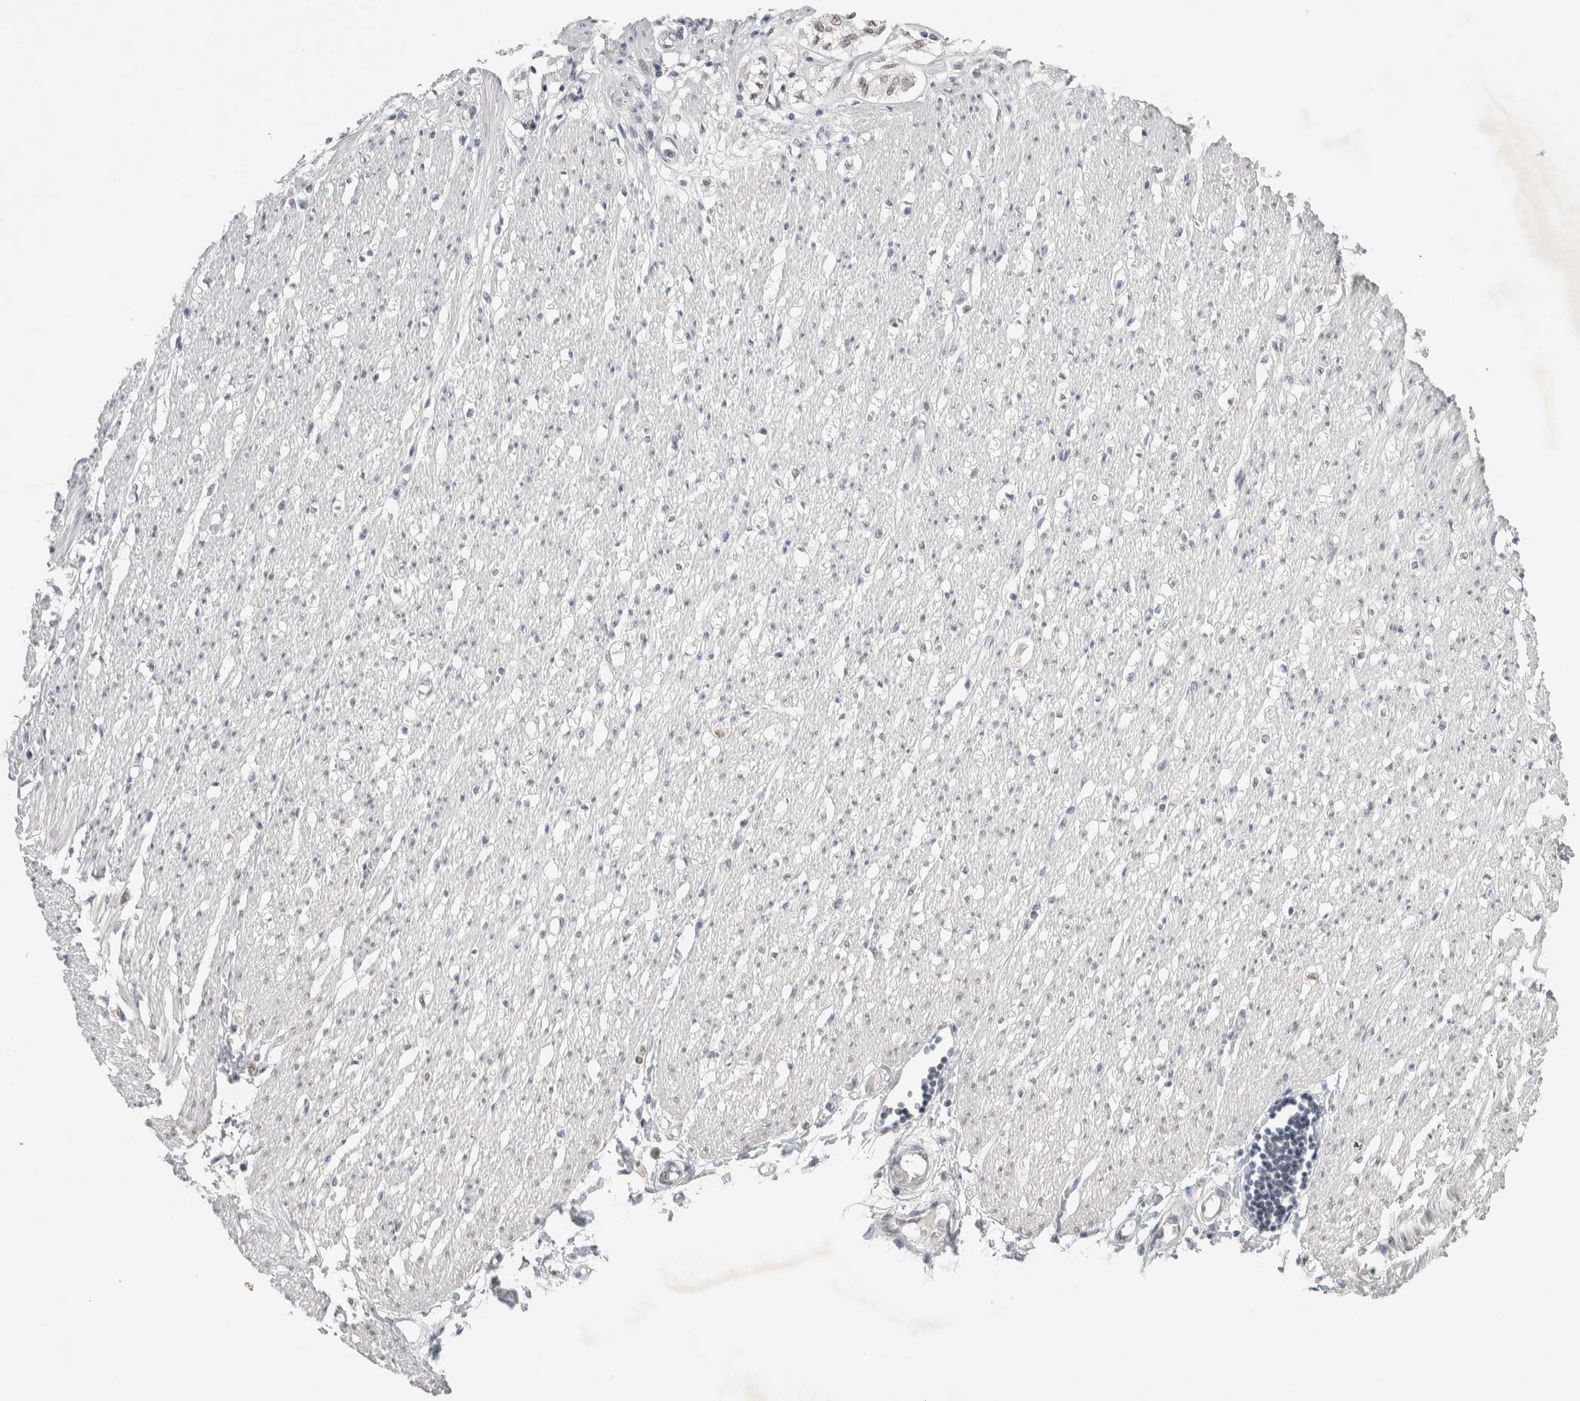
{"staining": {"intensity": "negative", "quantity": "none", "location": "none"}, "tissue": "adipose tissue", "cell_type": "Adipocytes", "image_type": "normal", "snomed": [{"axis": "morphology", "description": "Normal tissue, NOS"}, {"axis": "morphology", "description": "Adenocarcinoma, NOS"}, {"axis": "topography", "description": "Colon"}, {"axis": "topography", "description": "Peripheral nerve tissue"}], "caption": "The histopathology image exhibits no significant expression in adipocytes of adipose tissue. (DAB (3,3'-diaminobenzidine) immunohistochemistry (IHC), high magnification).", "gene": "RECQL4", "patient": {"sex": "male", "age": 14}}